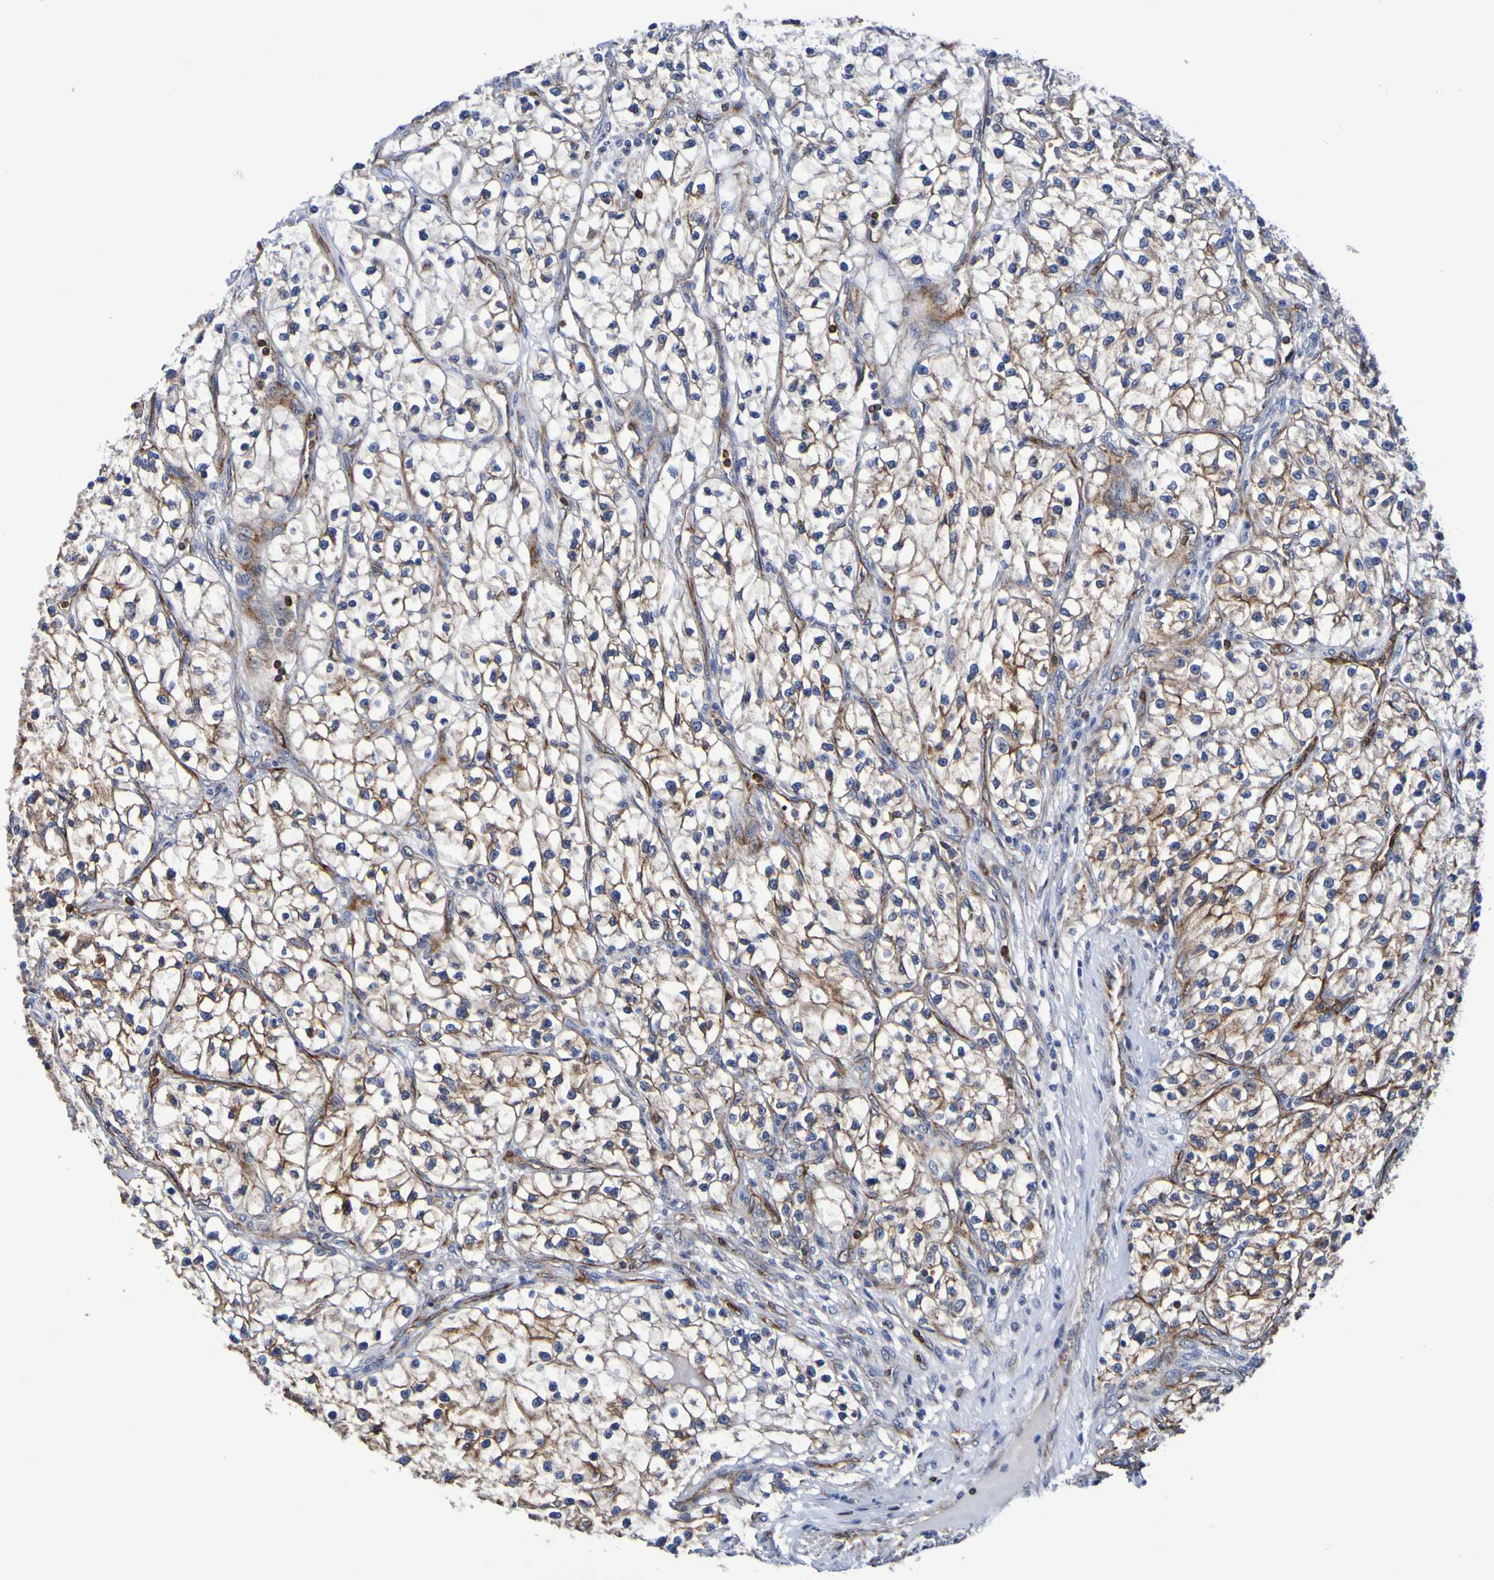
{"staining": {"intensity": "weak", "quantity": "25%-75%", "location": "cytoplasmic/membranous"}, "tissue": "renal cancer", "cell_type": "Tumor cells", "image_type": "cancer", "snomed": [{"axis": "morphology", "description": "Adenocarcinoma, NOS"}, {"axis": "topography", "description": "Kidney"}], "caption": "Renal cancer (adenocarcinoma) stained with immunohistochemistry reveals weak cytoplasmic/membranous staining in about 25%-75% of tumor cells.", "gene": "GJB1", "patient": {"sex": "female", "age": 57}}